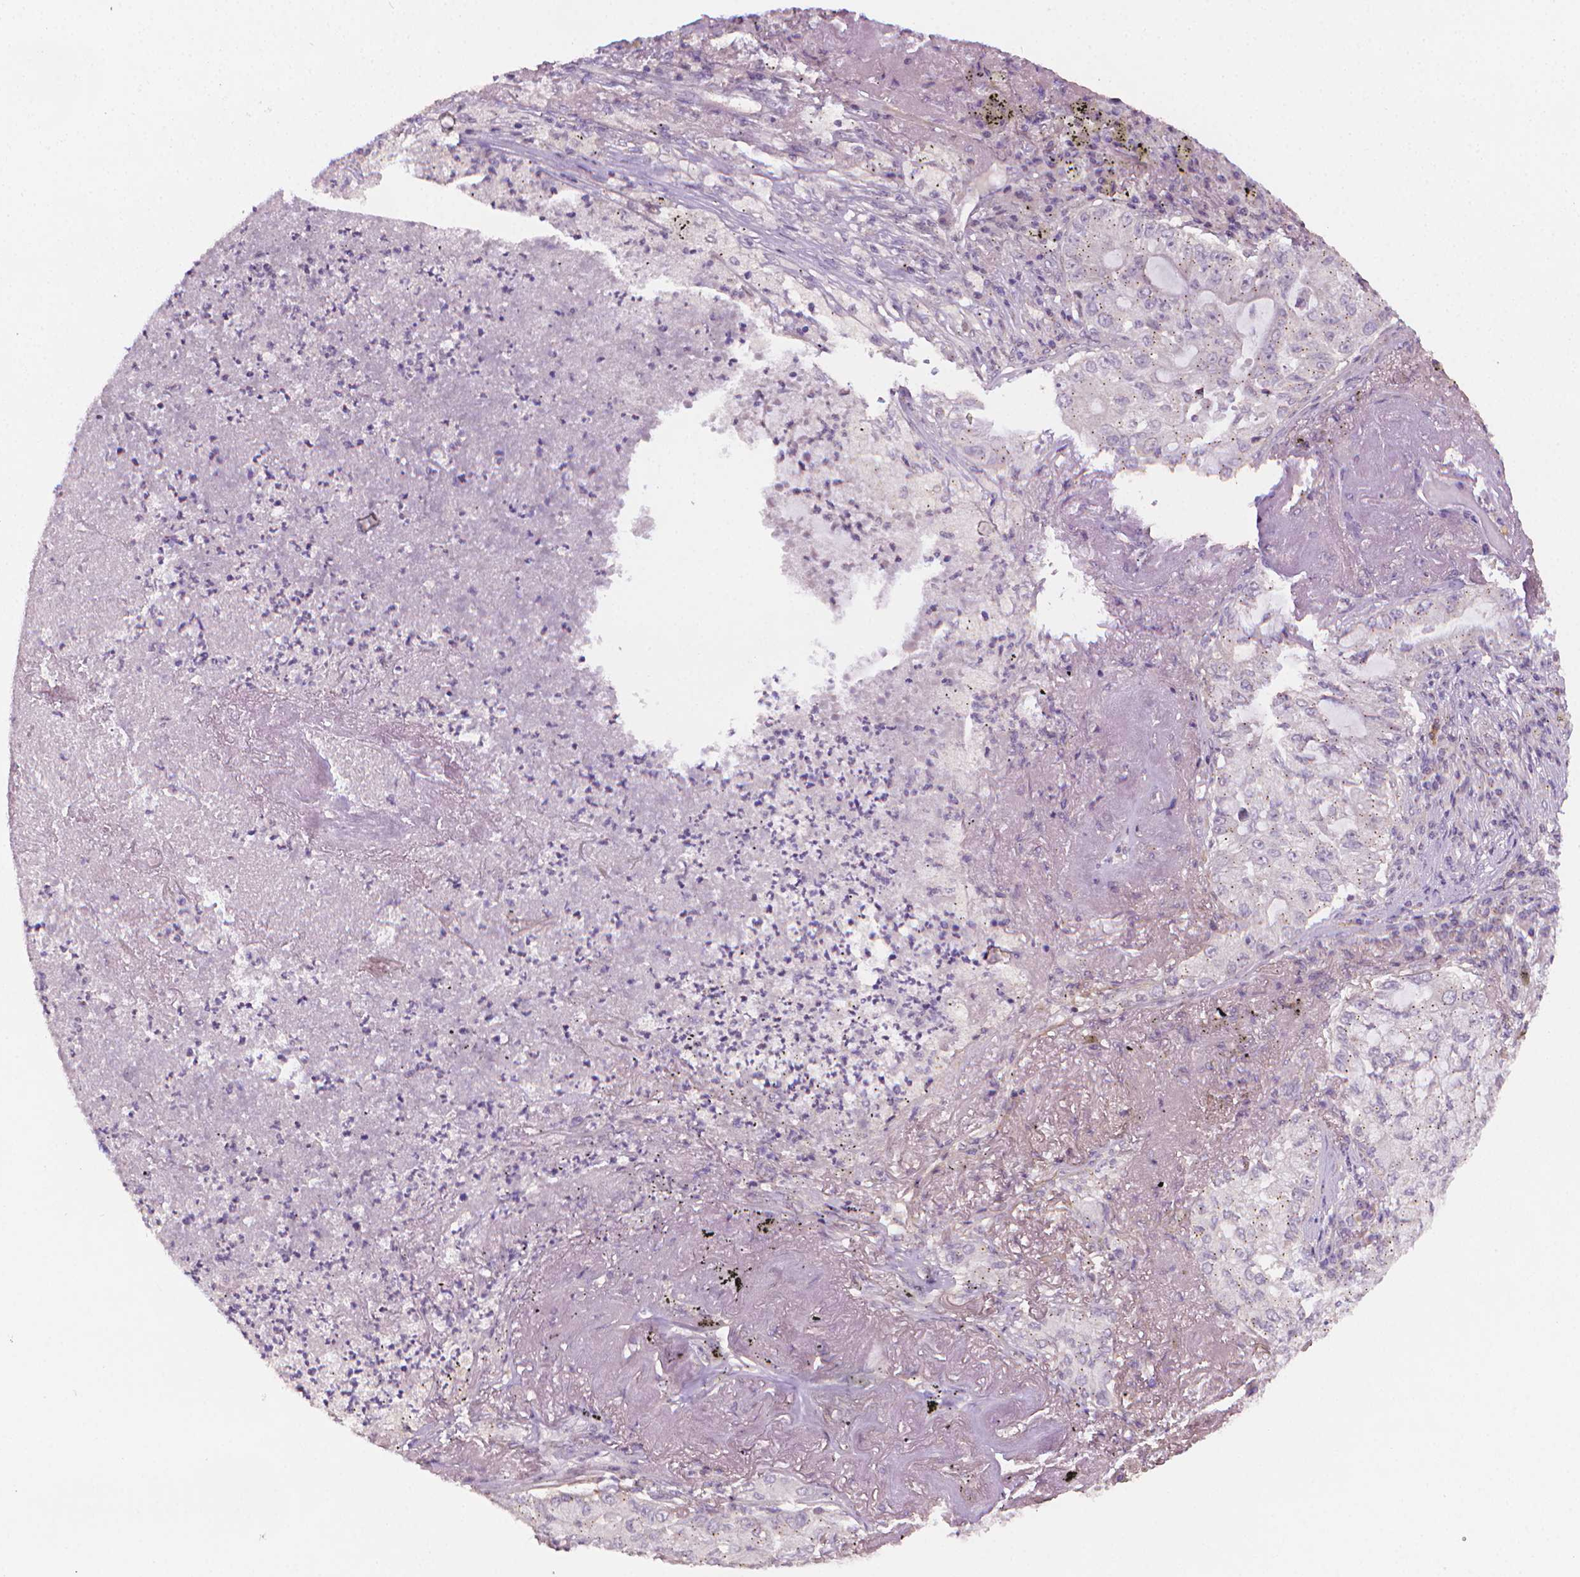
{"staining": {"intensity": "negative", "quantity": "none", "location": "none"}, "tissue": "lung cancer", "cell_type": "Tumor cells", "image_type": "cancer", "snomed": [{"axis": "morphology", "description": "Adenocarcinoma, NOS"}, {"axis": "topography", "description": "Lung"}], "caption": "High power microscopy micrograph of an IHC image of lung adenocarcinoma, revealing no significant positivity in tumor cells.", "gene": "NCAN", "patient": {"sex": "female", "age": 73}}